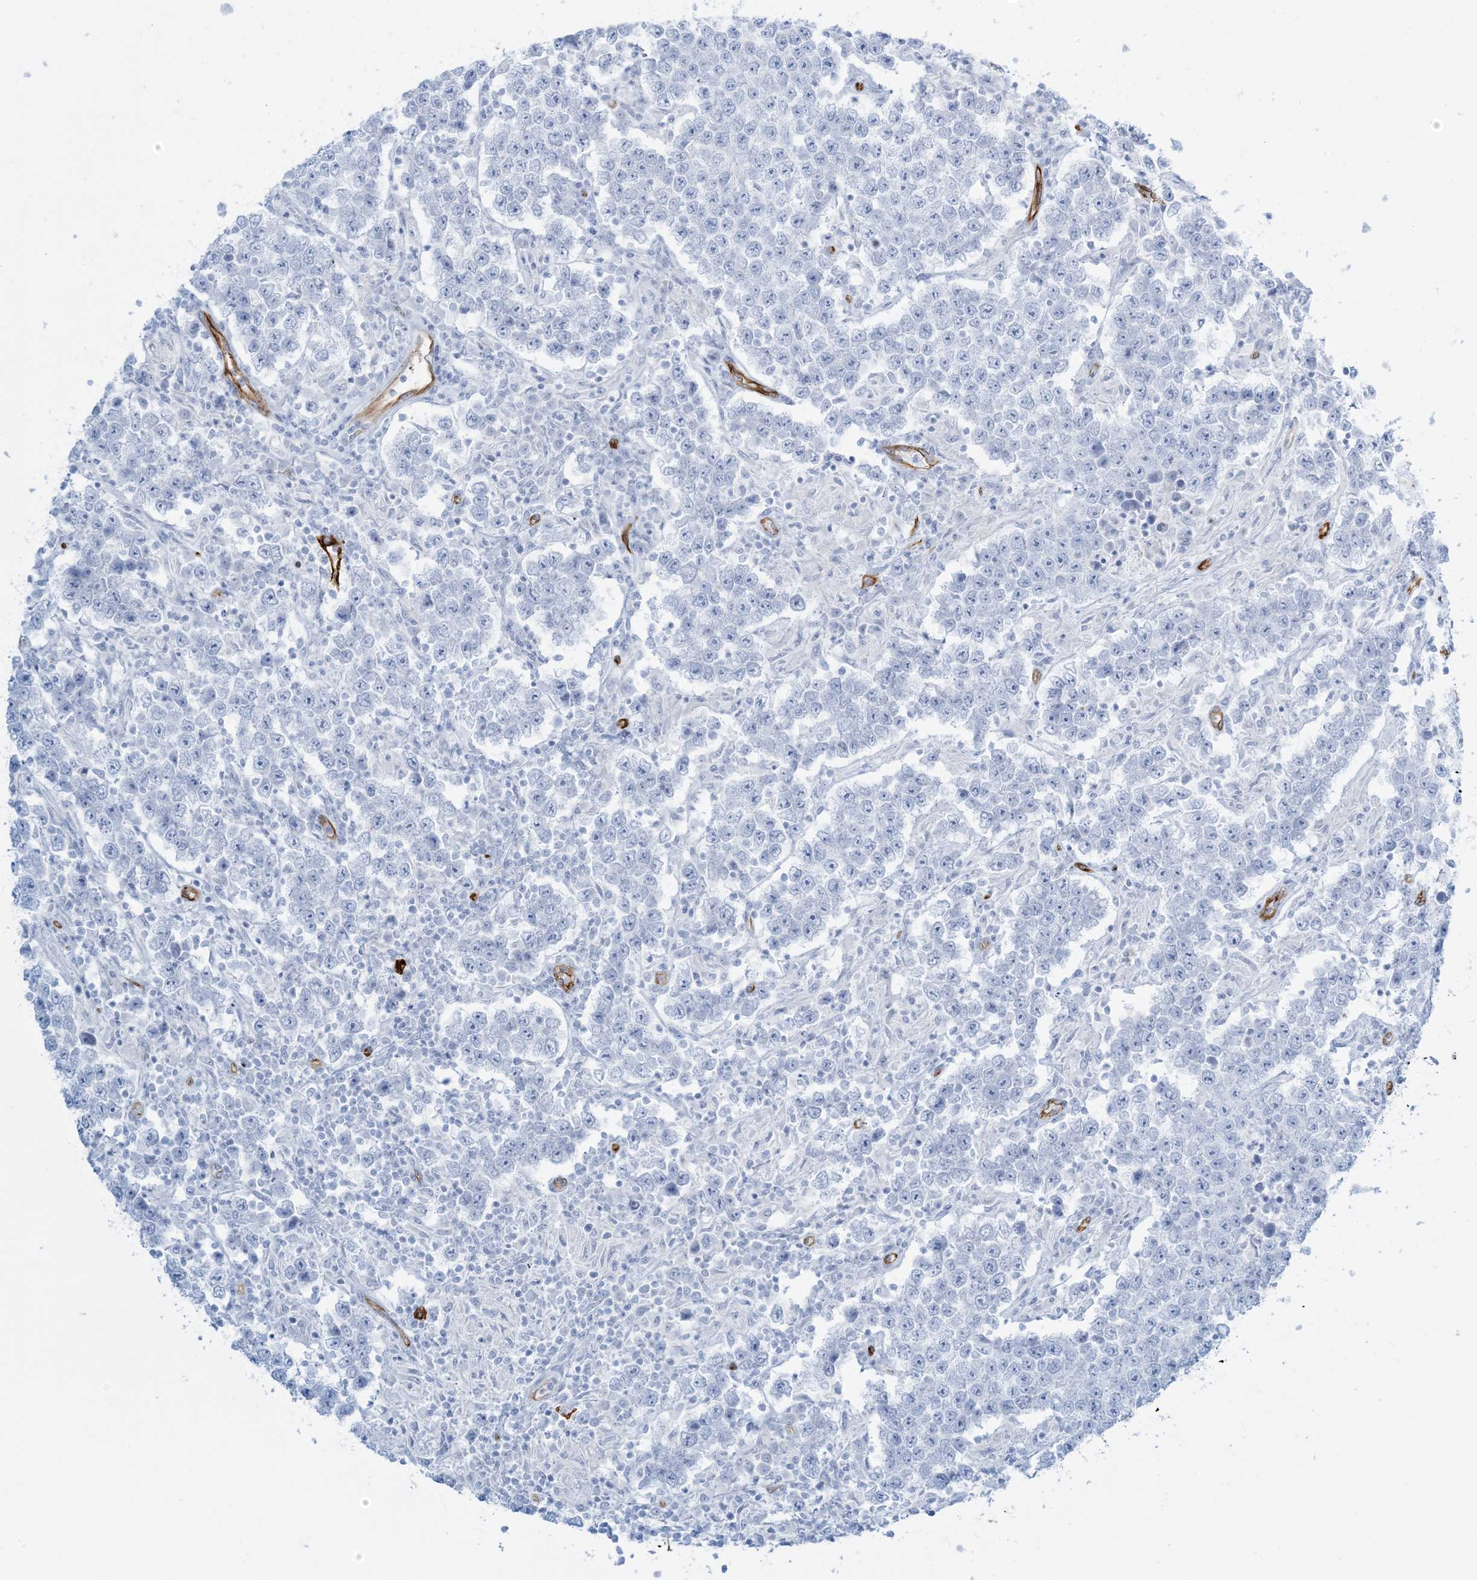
{"staining": {"intensity": "negative", "quantity": "none", "location": "none"}, "tissue": "testis cancer", "cell_type": "Tumor cells", "image_type": "cancer", "snomed": [{"axis": "morphology", "description": "Normal tissue, NOS"}, {"axis": "morphology", "description": "Urothelial carcinoma, High grade"}, {"axis": "morphology", "description": "Seminoma, NOS"}, {"axis": "morphology", "description": "Carcinoma, Embryonal, NOS"}, {"axis": "topography", "description": "Urinary bladder"}, {"axis": "topography", "description": "Testis"}], "caption": "Tumor cells are negative for brown protein staining in testis cancer.", "gene": "EPS8L3", "patient": {"sex": "male", "age": 41}}